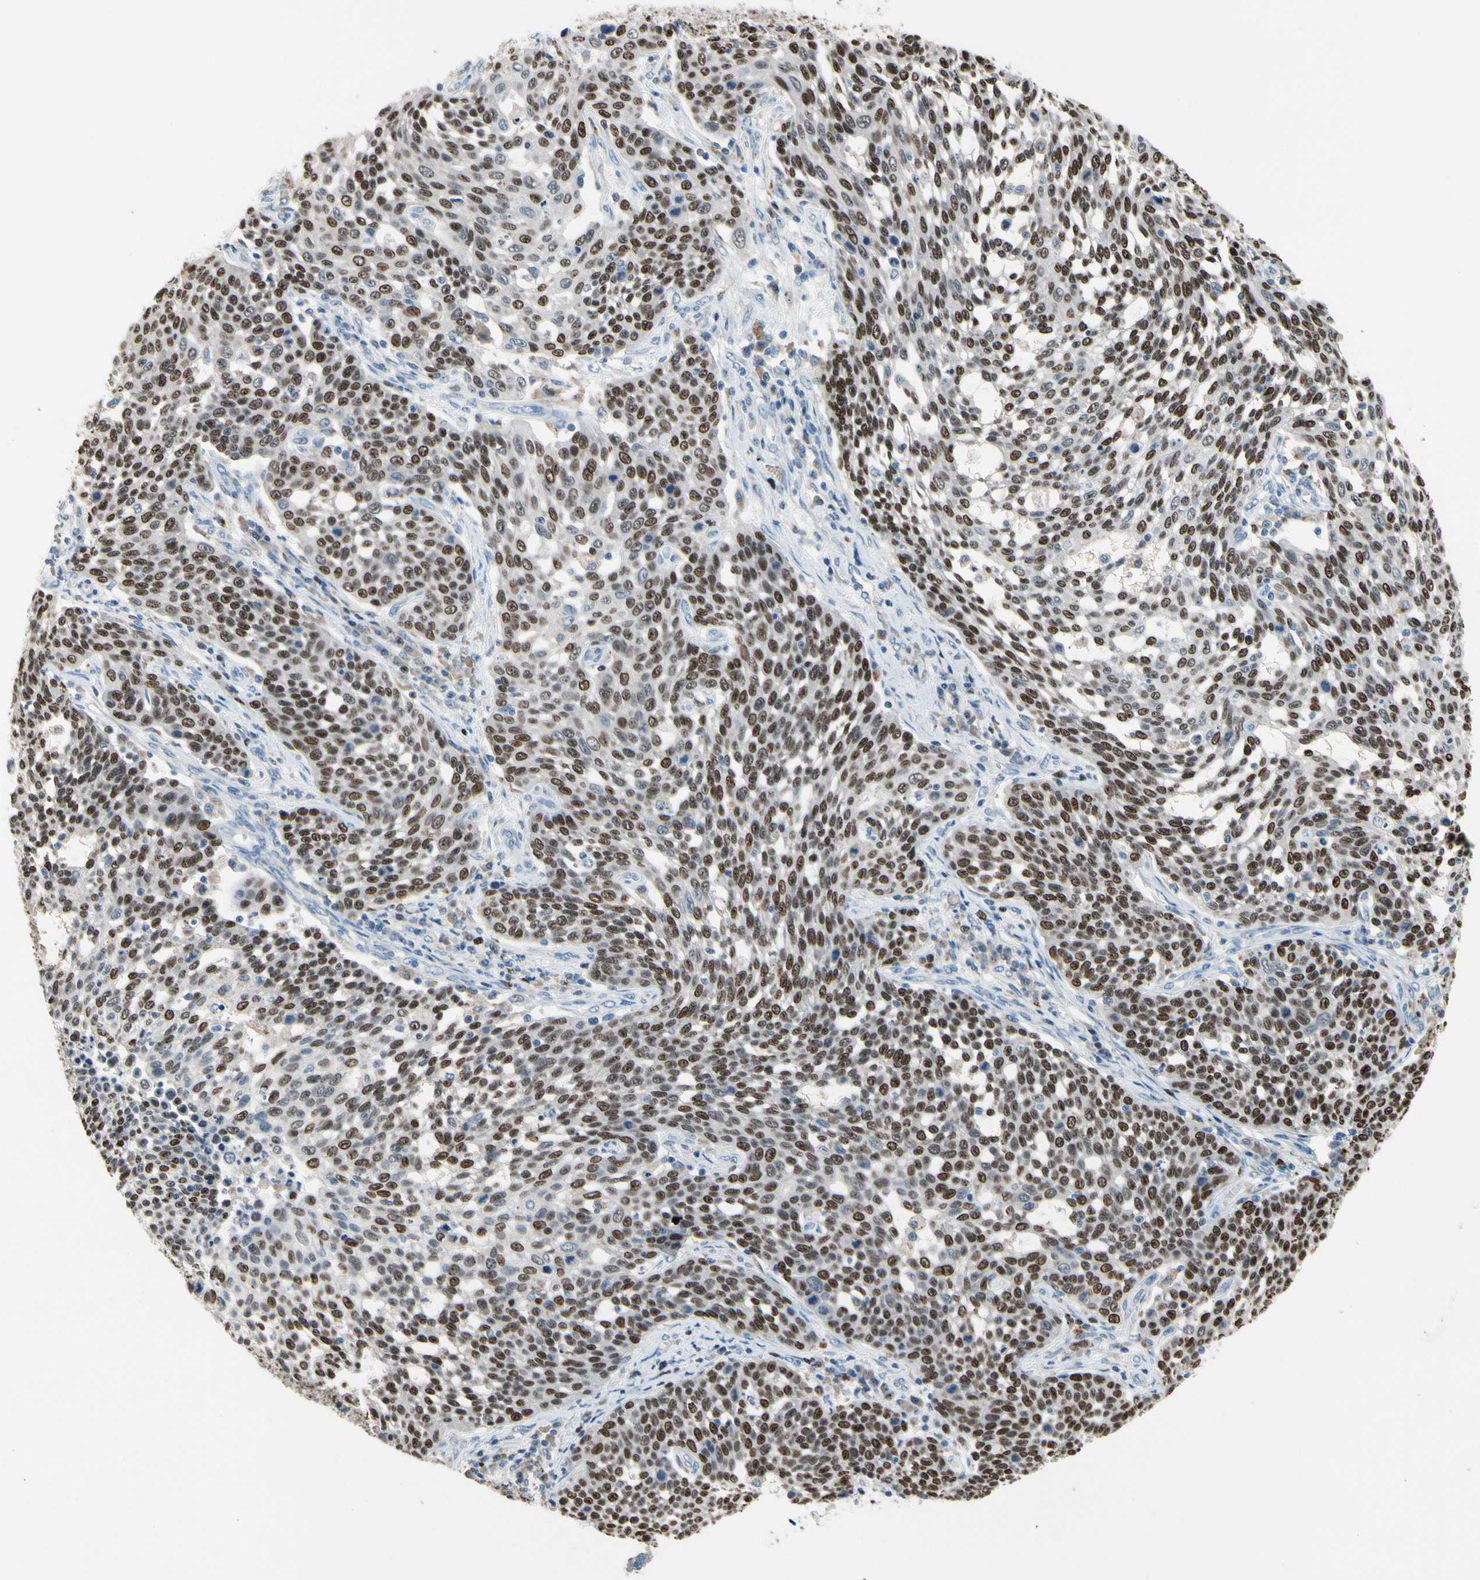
{"staining": {"intensity": "strong", "quantity": ">75%", "location": "nuclear"}, "tissue": "cervical cancer", "cell_type": "Tumor cells", "image_type": "cancer", "snomed": [{"axis": "morphology", "description": "Squamous cell carcinoma, NOS"}, {"axis": "topography", "description": "Cervix"}], "caption": "Protein expression analysis of human cervical cancer (squamous cell carcinoma) reveals strong nuclear positivity in approximately >75% of tumor cells. (brown staining indicates protein expression, while blue staining denotes nuclei).", "gene": "ZKSCAN4", "patient": {"sex": "female", "age": 34}}